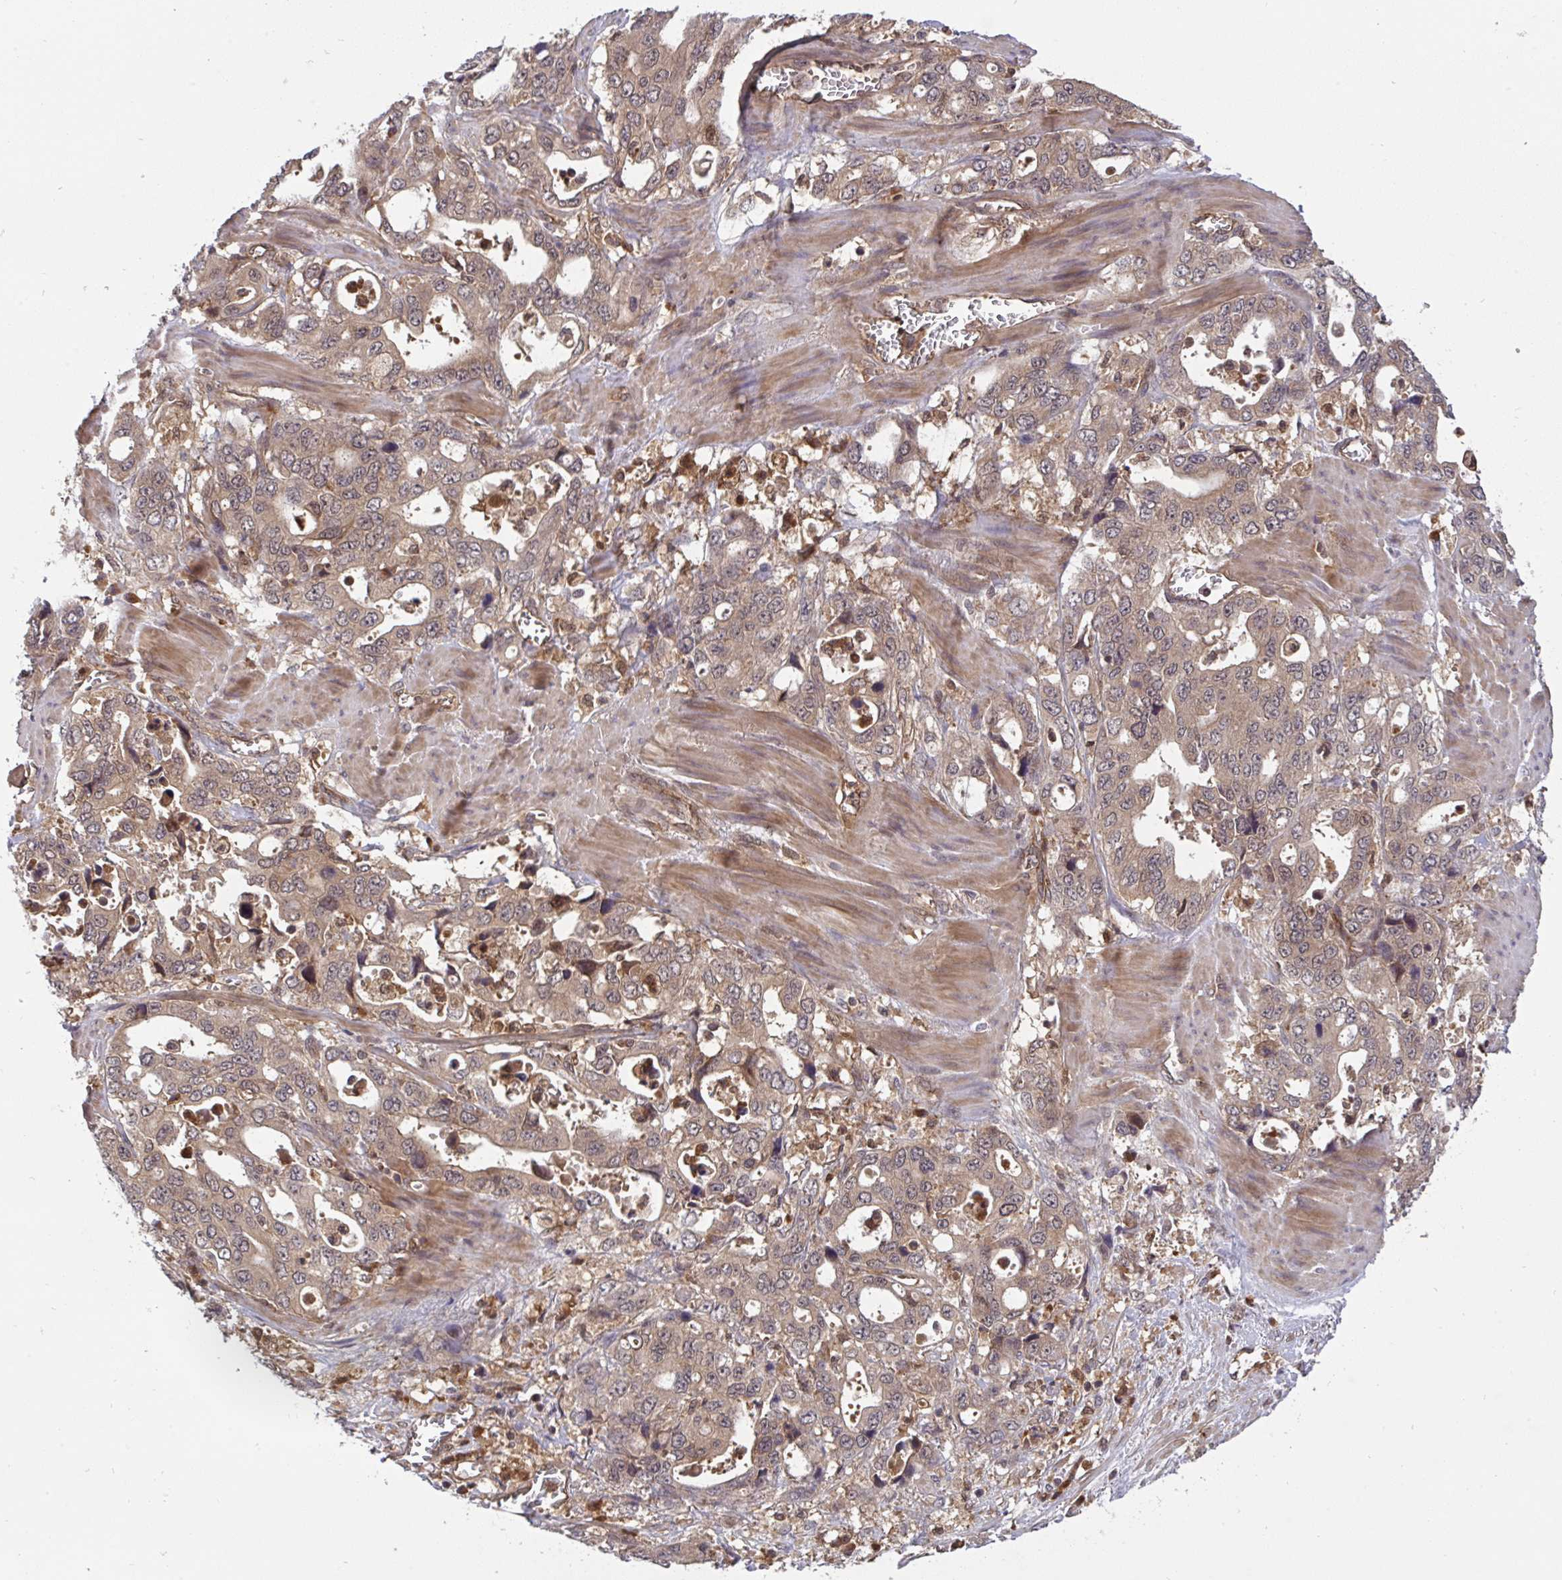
{"staining": {"intensity": "moderate", "quantity": ">75%", "location": "cytoplasmic/membranous,nuclear"}, "tissue": "stomach cancer", "cell_type": "Tumor cells", "image_type": "cancer", "snomed": [{"axis": "morphology", "description": "Adenocarcinoma, NOS"}, {"axis": "topography", "description": "Stomach, upper"}], "caption": "There is medium levels of moderate cytoplasmic/membranous and nuclear expression in tumor cells of stomach cancer, as demonstrated by immunohistochemical staining (brown color).", "gene": "TIGAR", "patient": {"sex": "male", "age": 74}}